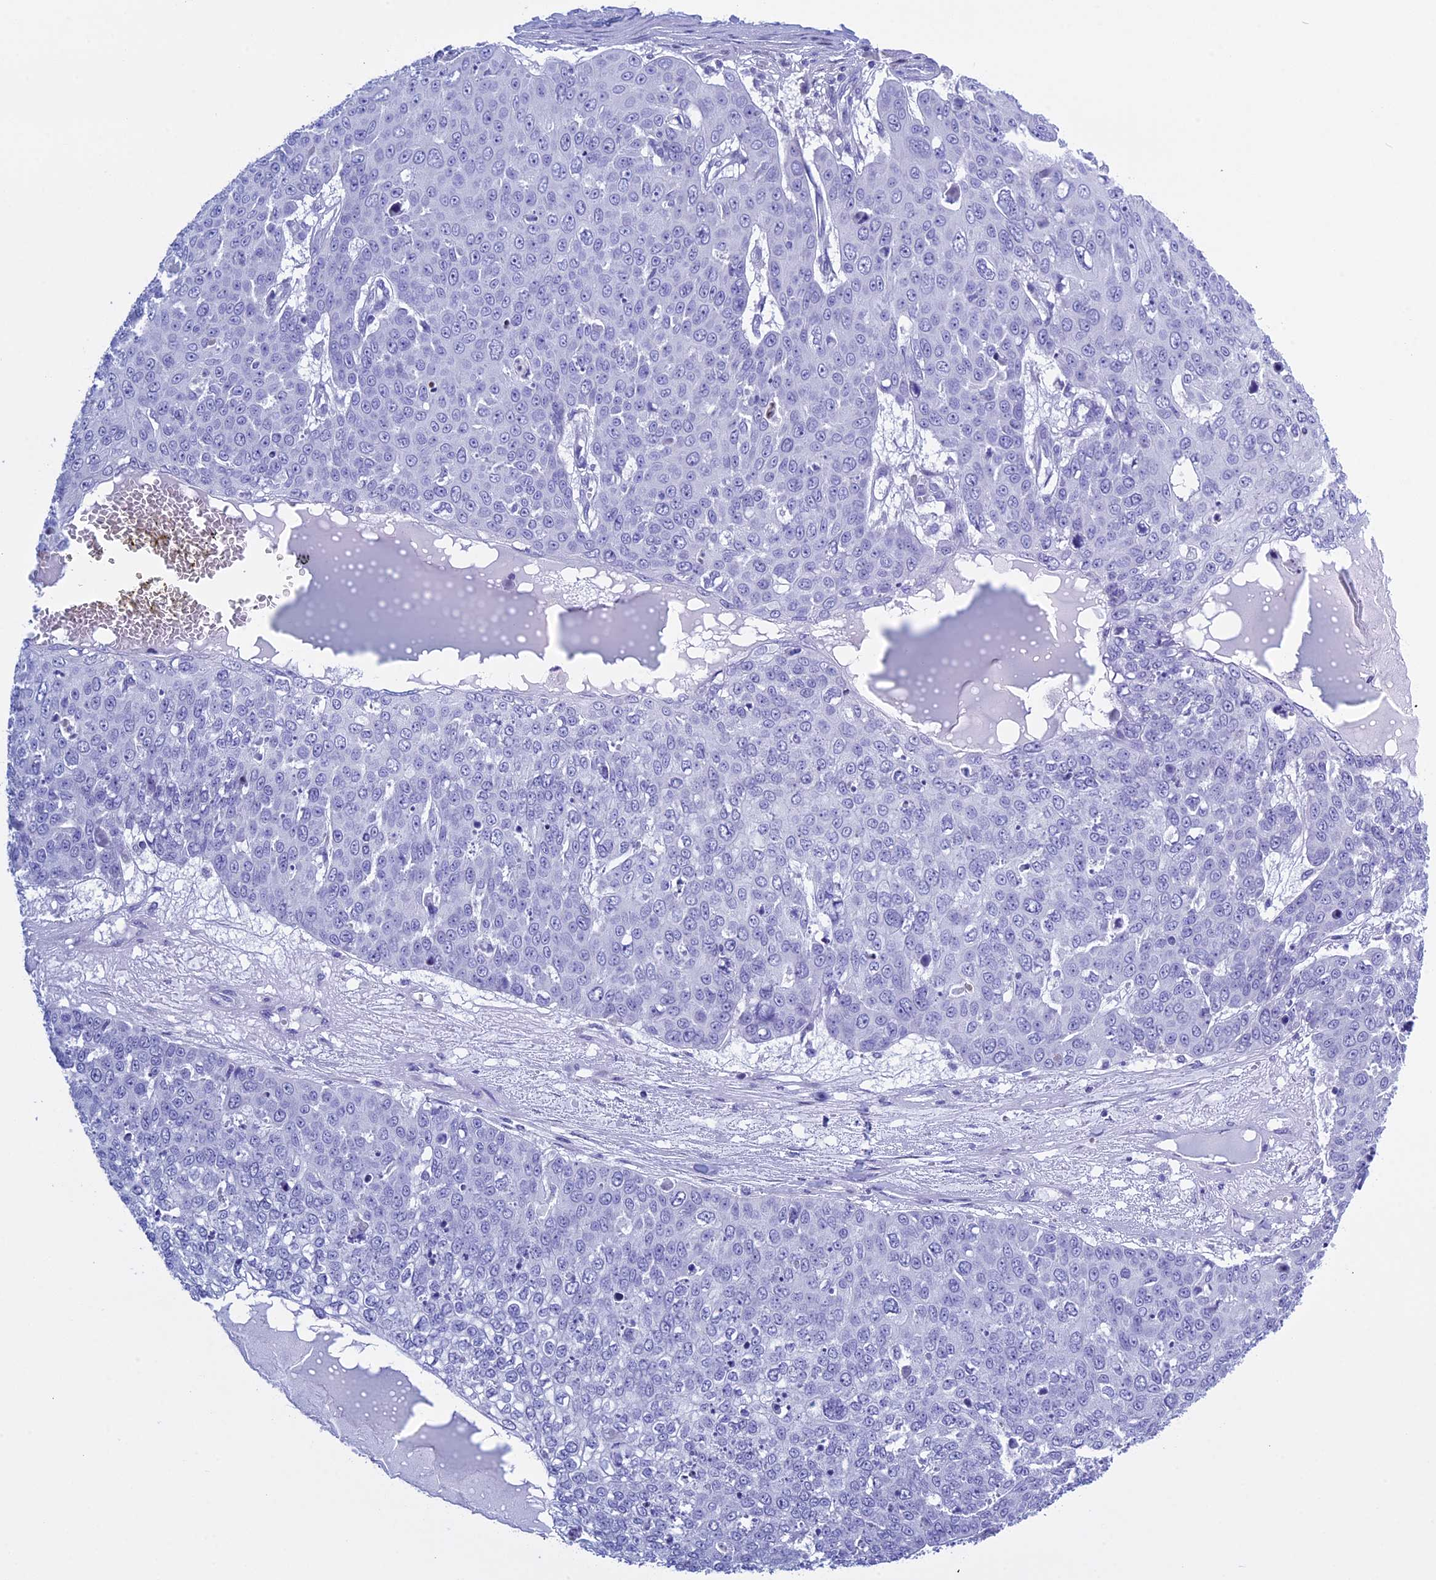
{"staining": {"intensity": "negative", "quantity": "none", "location": "none"}, "tissue": "skin cancer", "cell_type": "Tumor cells", "image_type": "cancer", "snomed": [{"axis": "morphology", "description": "Squamous cell carcinoma, NOS"}, {"axis": "topography", "description": "Skin"}], "caption": "Tumor cells show no significant protein expression in skin cancer. (DAB IHC, high magnification).", "gene": "KCTD21", "patient": {"sex": "male", "age": 71}}